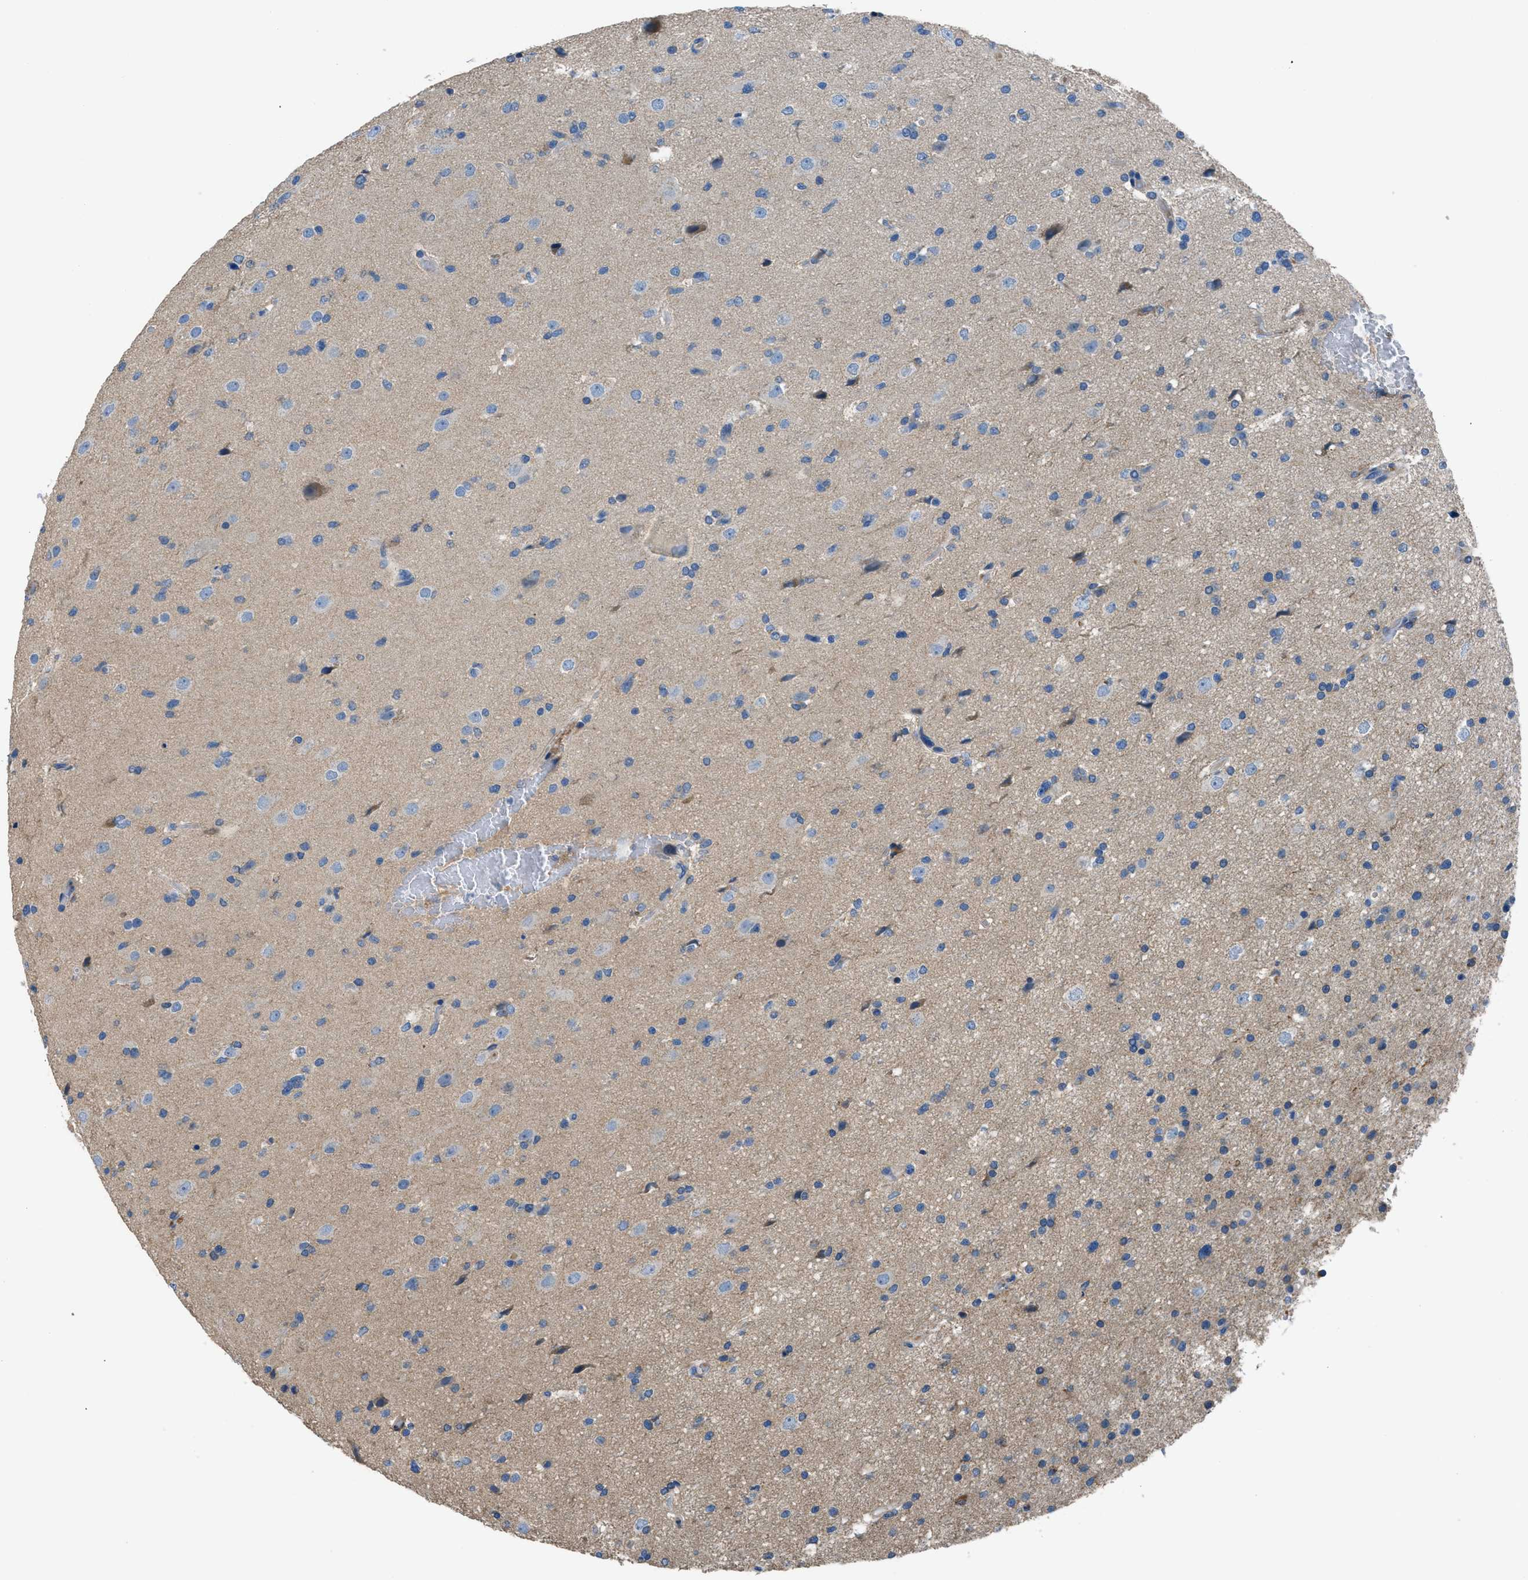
{"staining": {"intensity": "negative", "quantity": "none", "location": "none"}, "tissue": "glioma", "cell_type": "Tumor cells", "image_type": "cancer", "snomed": [{"axis": "morphology", "description": "Glioma, malignant, High grade"}, {"axis": "topography", "description": "Brain"}], "caption": "Tumor cells are negative for protein expression in human glioma.", "gene": "SGCZ", "patient": {"sex": "male", "age": 33}}